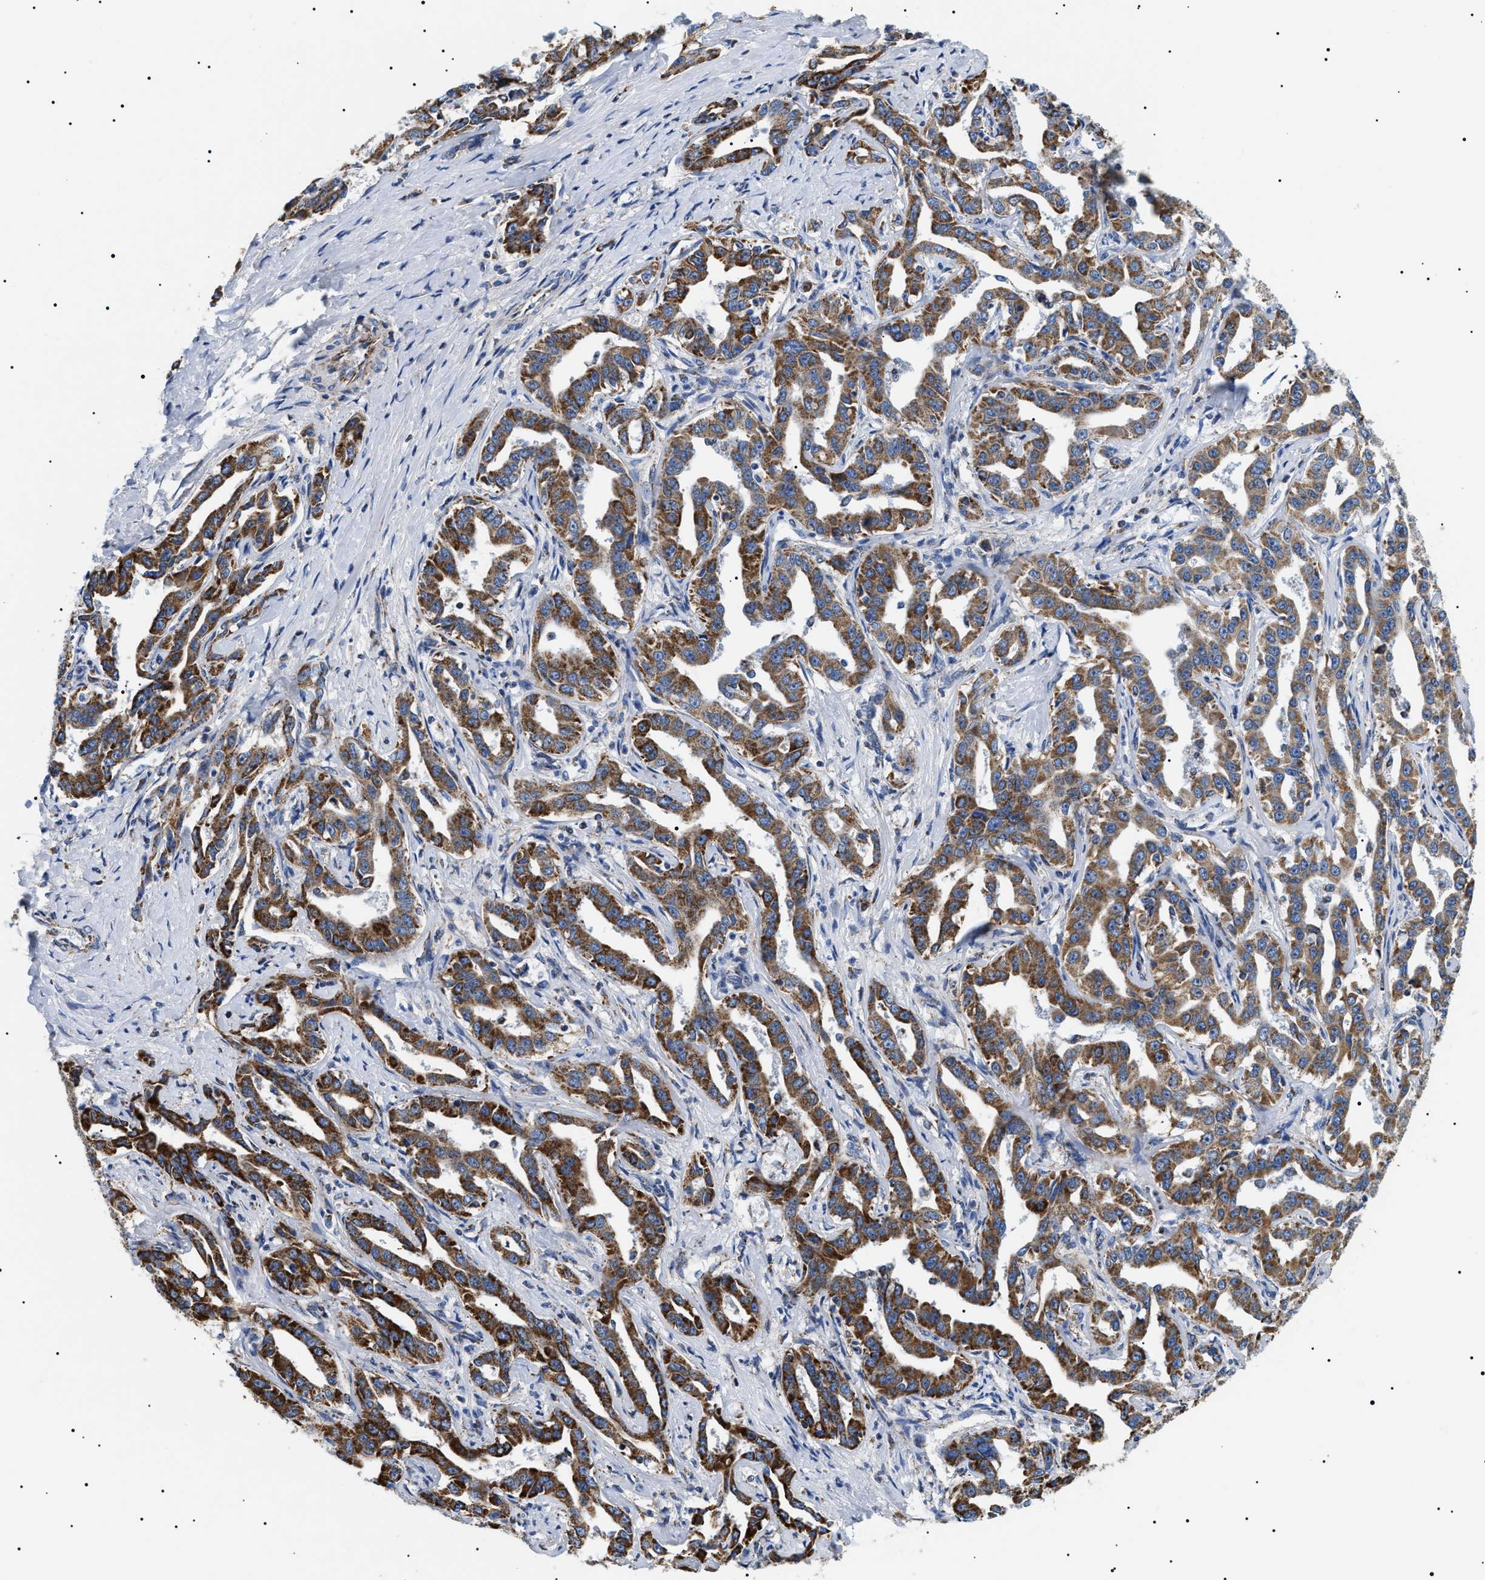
{"staining": {"intensity": "strong", "quantity": ">75%", "location": "cytoplasmic/membranous"}, "tissue": "liver cancer", "cell_type": "Tumor cells", "image_type": "cancer", "snomed": [{"axis": "morphology", "description": "Cholangiocarcinoma"}, {"axis": "topography", "description": "Liver"}], "caption": "Liver cholangiocarcinoma stained for a protein demonstrates strong cytoplasmic/membranous positivity in tumor cells.", "gene": "OXSM", "patient": {"sex": "male", "age": 59}}